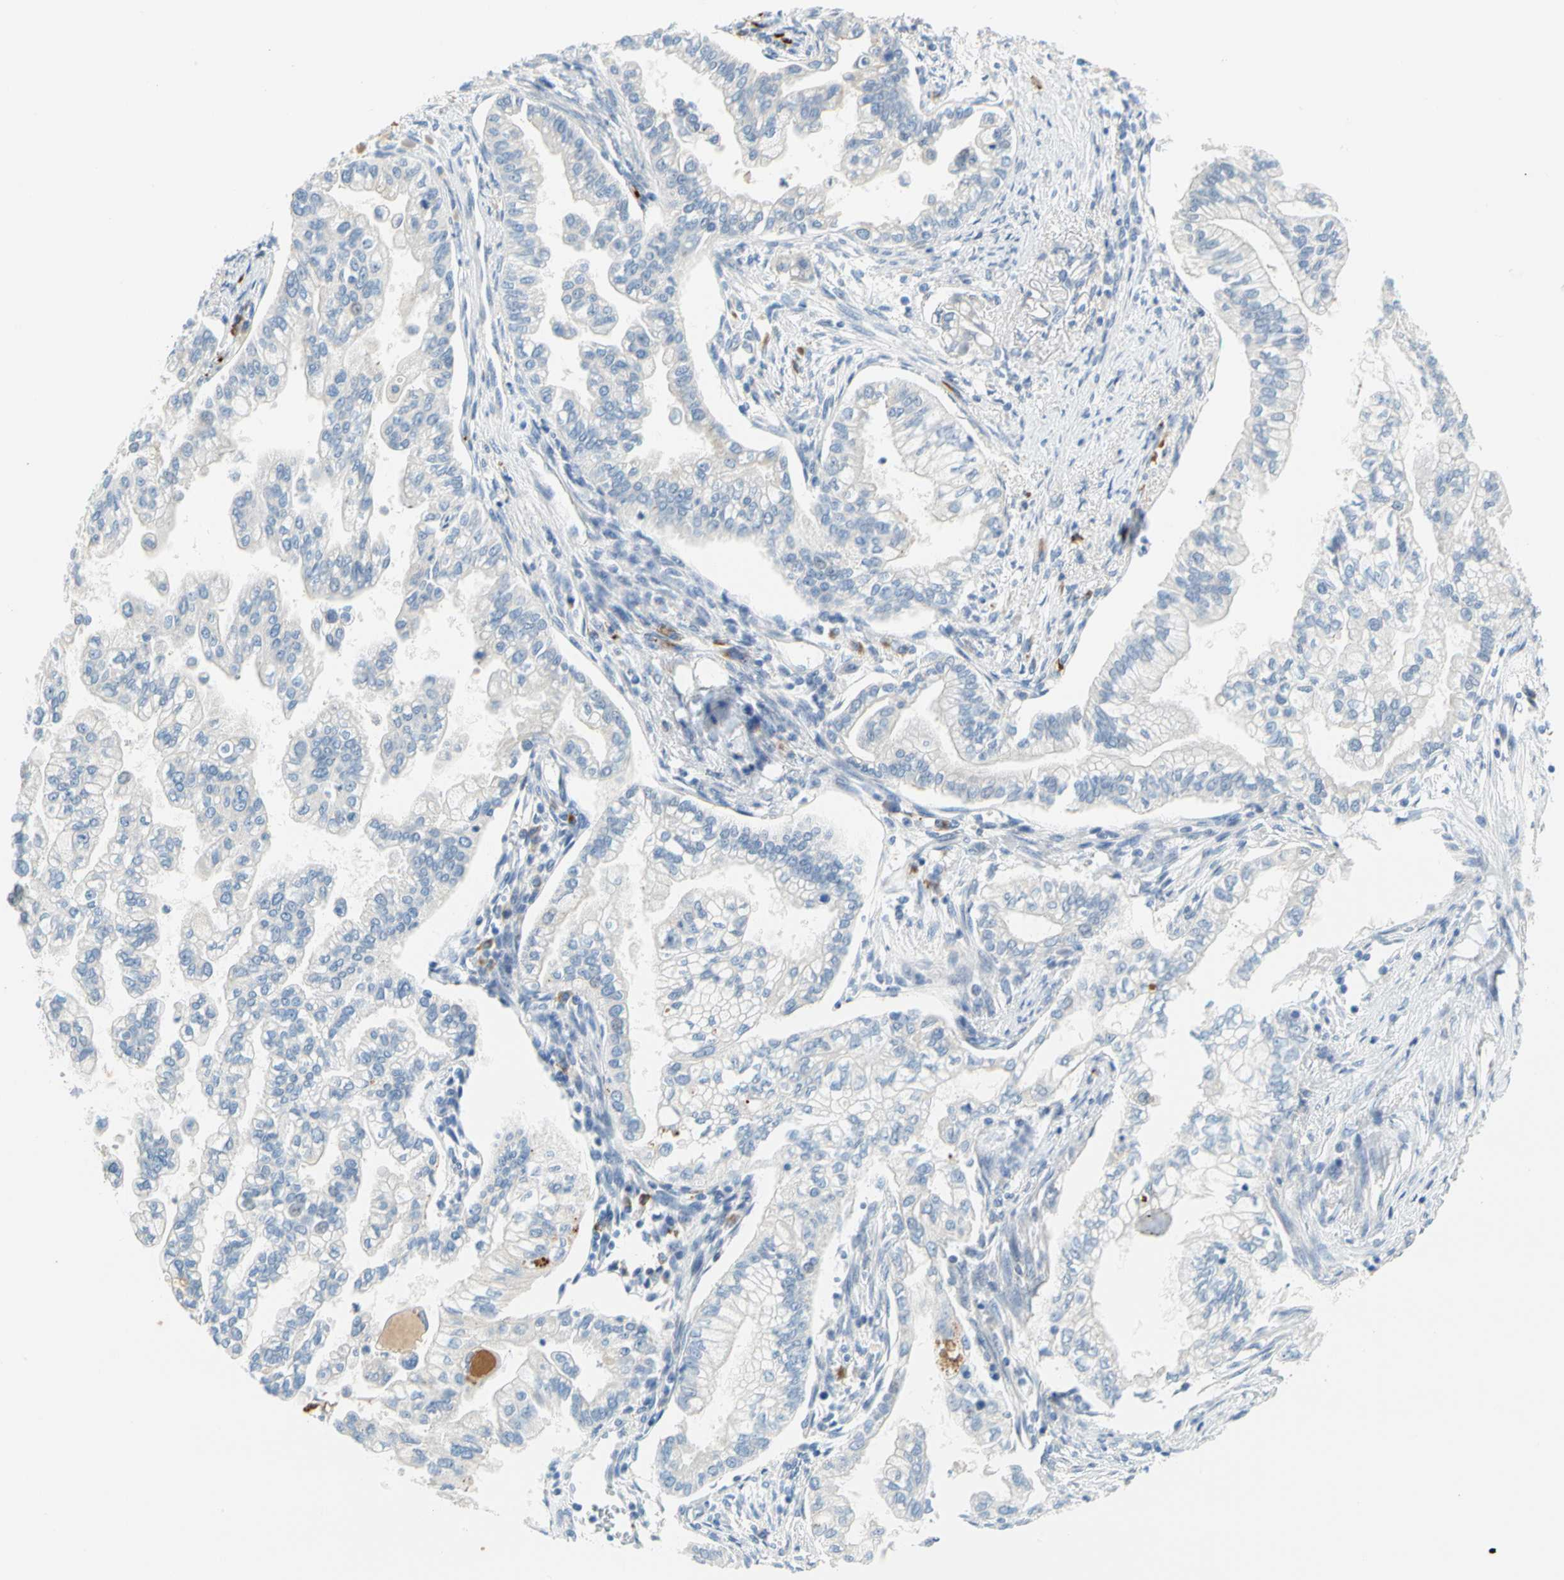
{"staining": {"intensity": "negative", "quantity": "none", "location": "none"}, "tissue": "pancreatic cancer", "cell_type": "Tumor cells", "image_type": "cancer", "snomed": [{"axis": "morphology", "description": "Normal tissue, NOS"}, {"axis": "topography", "description": "Pancreas"}], "caption": "Immunohistochemical staining of pancreatic cancer shows no significant staining in tumor cells. (DAB (3,3'-diaminobenzidine) immunohistochemistry visualized using brightfield microscopy, high magnification).", "gene": "PPBP", "patient": {"sex": "male", "age": 42}}